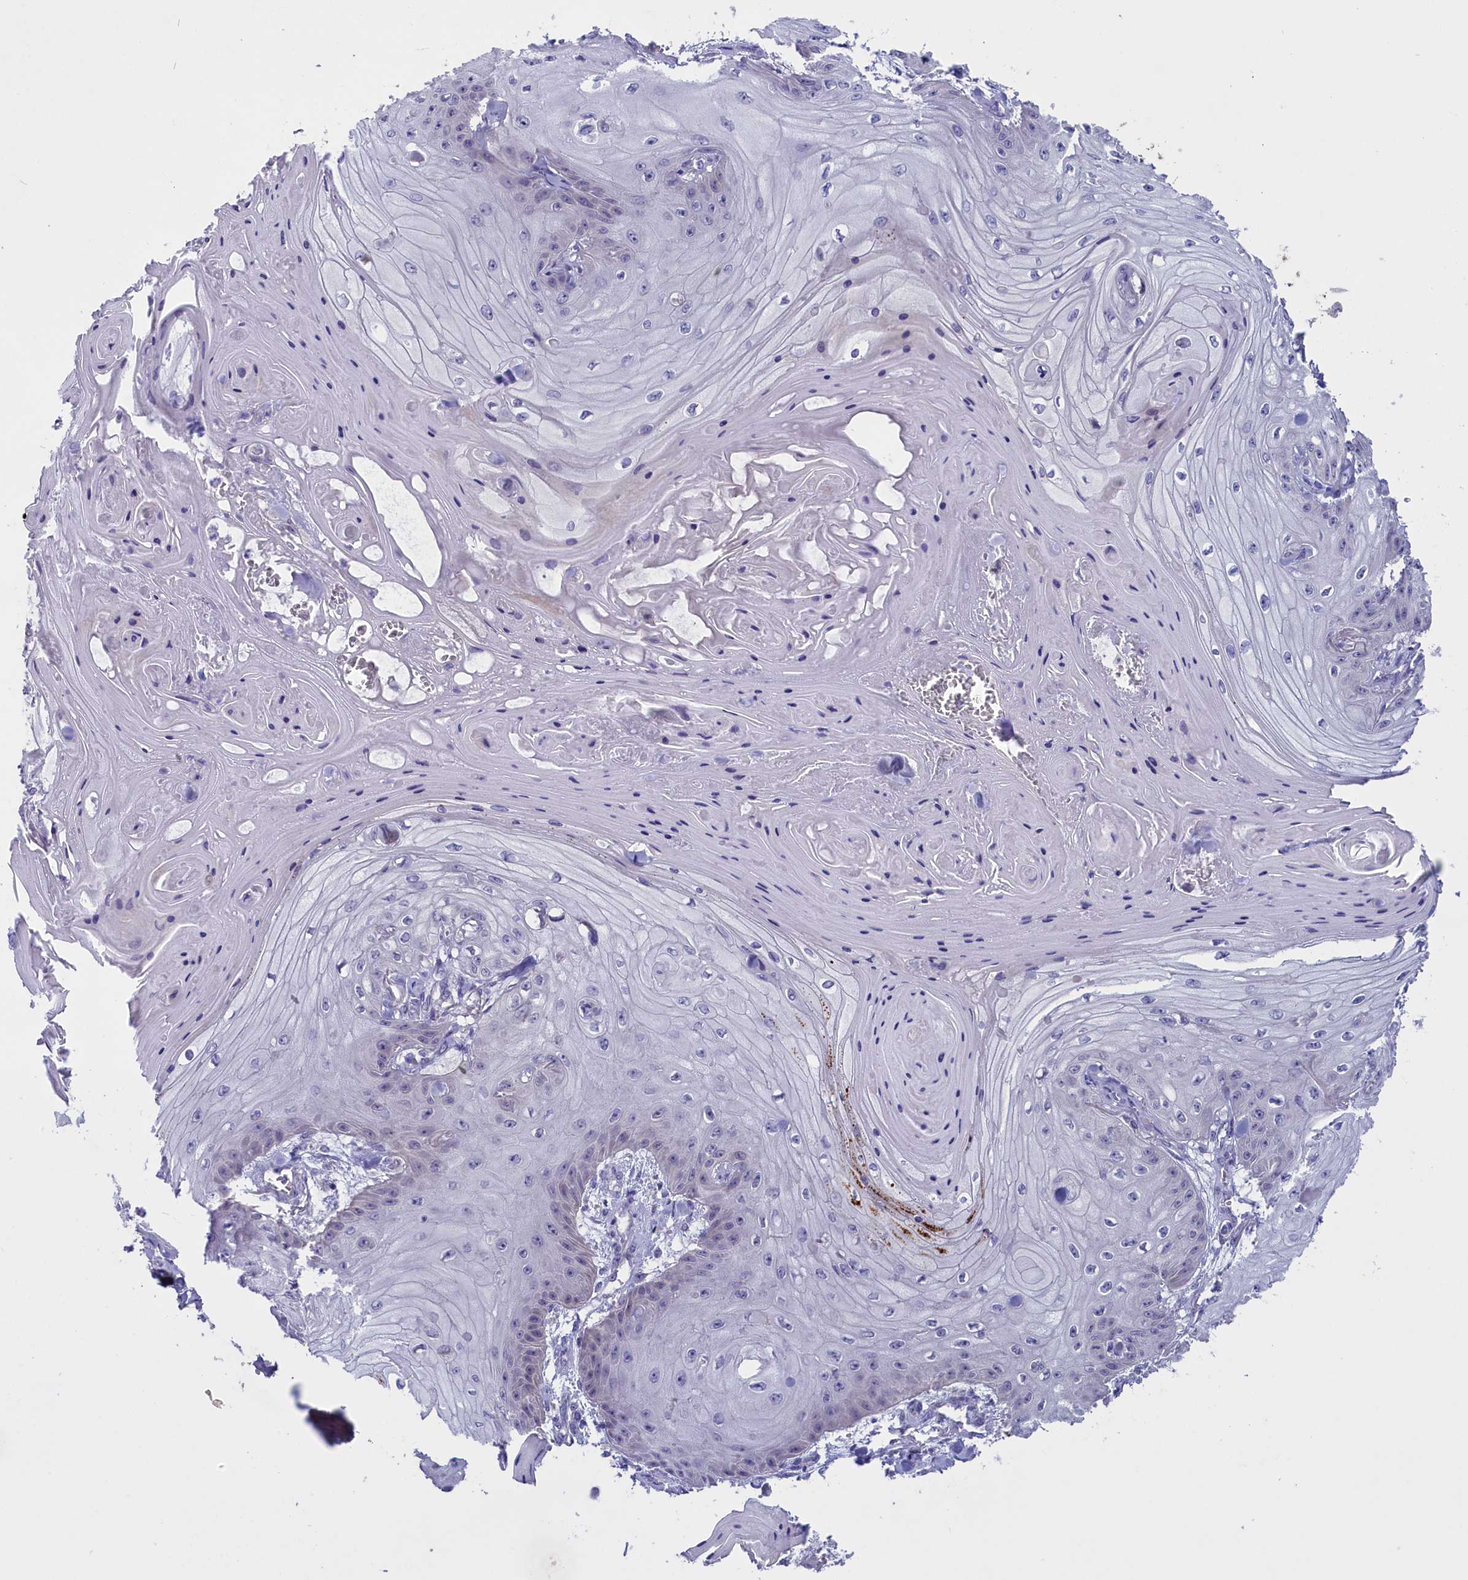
{"staining": {"intensity": "negative", "quantity": "none", "location": "none"}, "tissue": "skin cancer", "cell_type": "Tumor cells", "image_type": "cancer", "snomed": [{"axis": "morphology", "description": "Squamous cell carcinoma, NOS"}, {"axis": "topography", "description": "Skin"}], "caption": "This photomicrograph is of squamous cell carcinoma (skin) stained with immunohistochemistry (IHC) to label a protein in brown with the nuclei are counter-stained blue. There is no staining in tumor cells.", "gene": "ENPP6", "patient": {"sex": "male", "age": 74}}